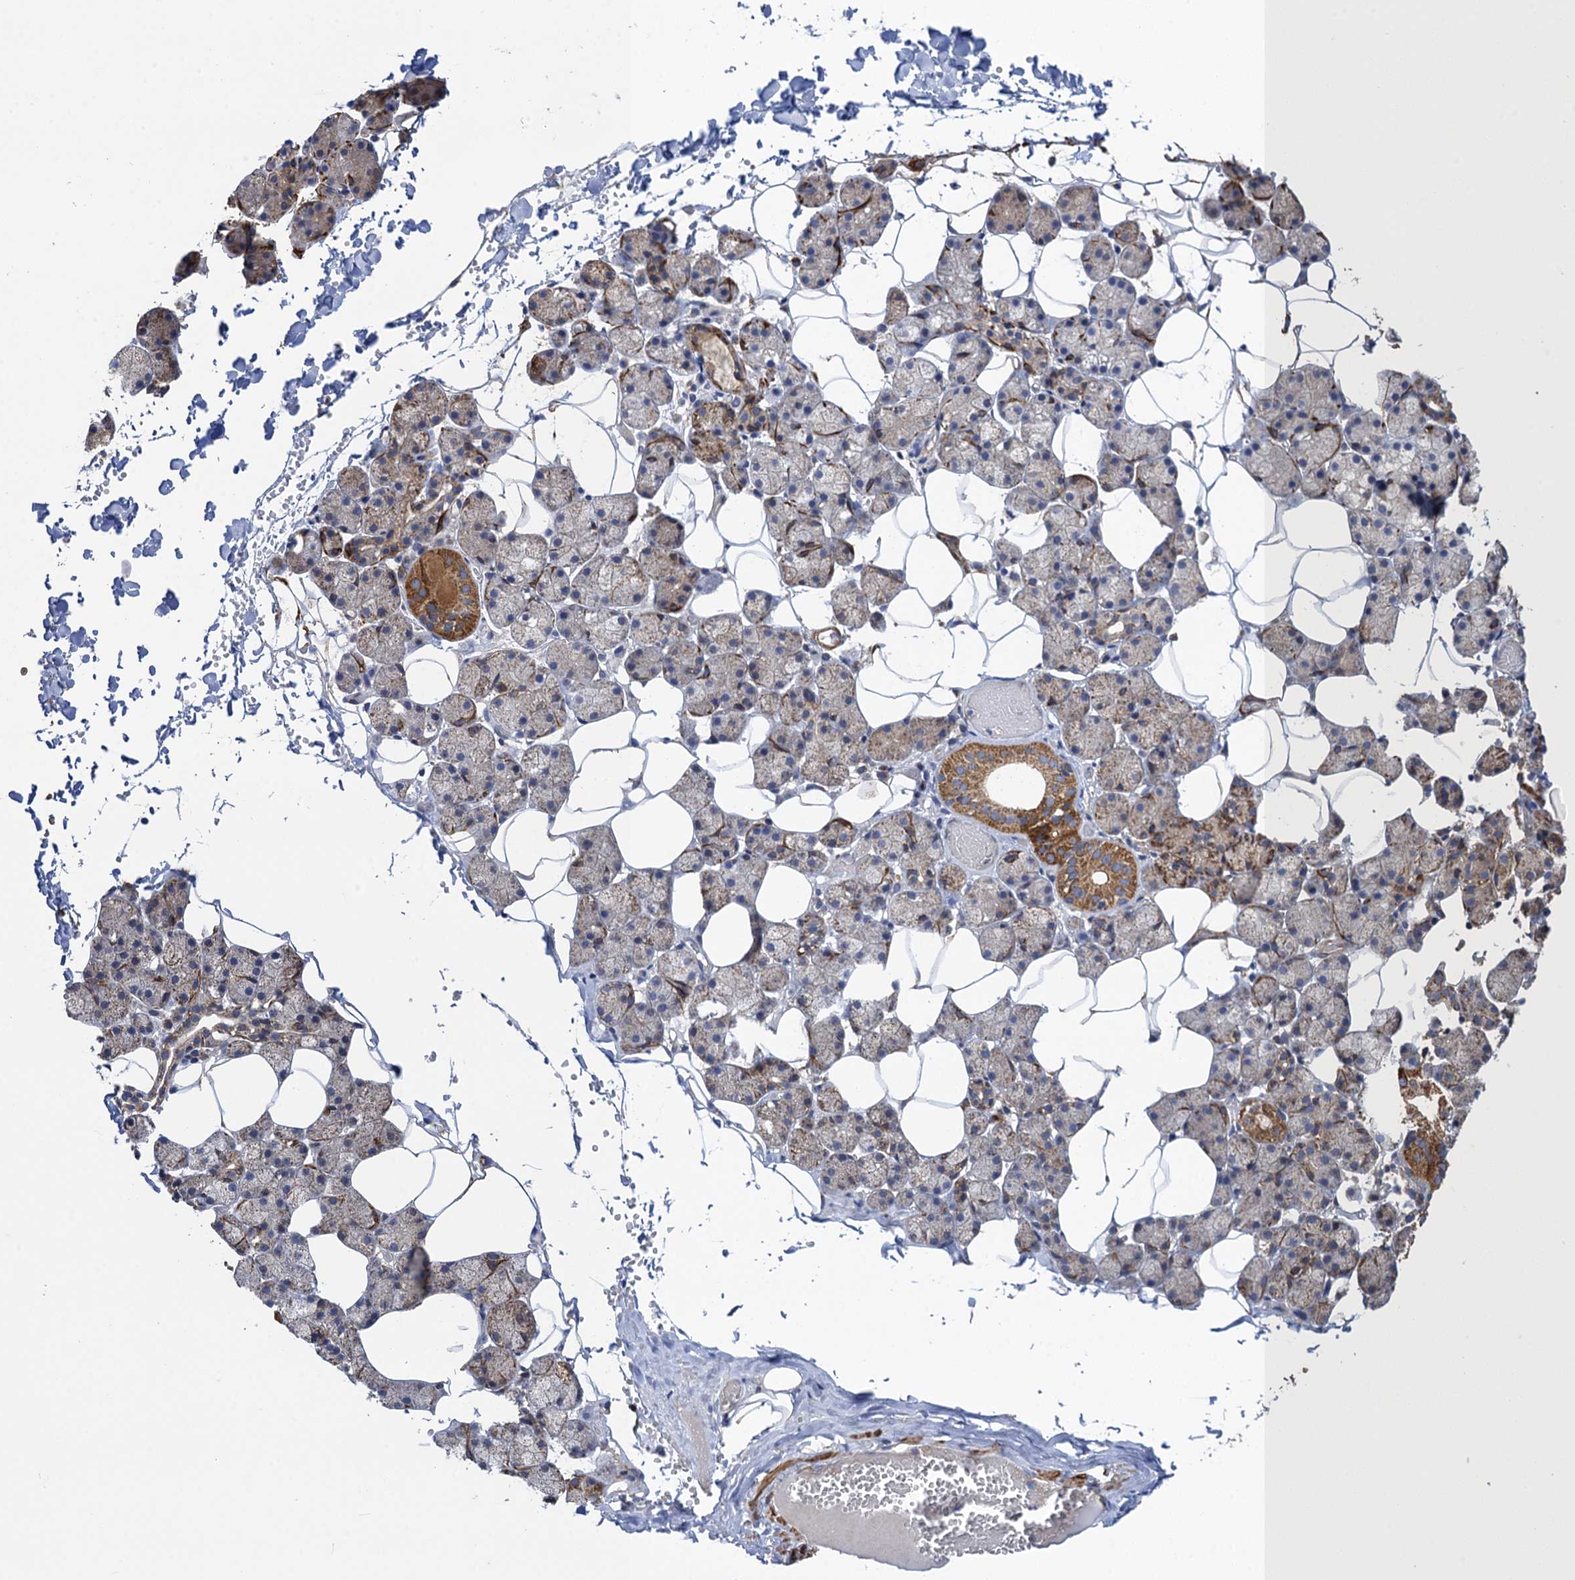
{"staining": {"intensity": "moderate", "quantity": "25%-75%", "location": "cytoplasmic/membranous"}, "tissue": "salivary gland", "cell_type": "Glandular cells", "image_type": "normal", "snomed": [{"axis": "morphology", "description": "Normal tissue, NOS"}, {"axis": "topography", "description": "Salivary gland"}], "caption": "Immunohistochemistry (IHC) staining of unremarkable salivary gland, which reveals medium levels of moderate cytoplasmic/membranous positivity in about 25%-75% of glandular cells indicating moderate cytoplasmic/membranous protein expression. The staining was performed using DAB (brown) for protein detection and nuclei were counterstained in hematoxylin (blue).", "gene": "WDR88", "patient": {"sex": "female", "age": 33}}